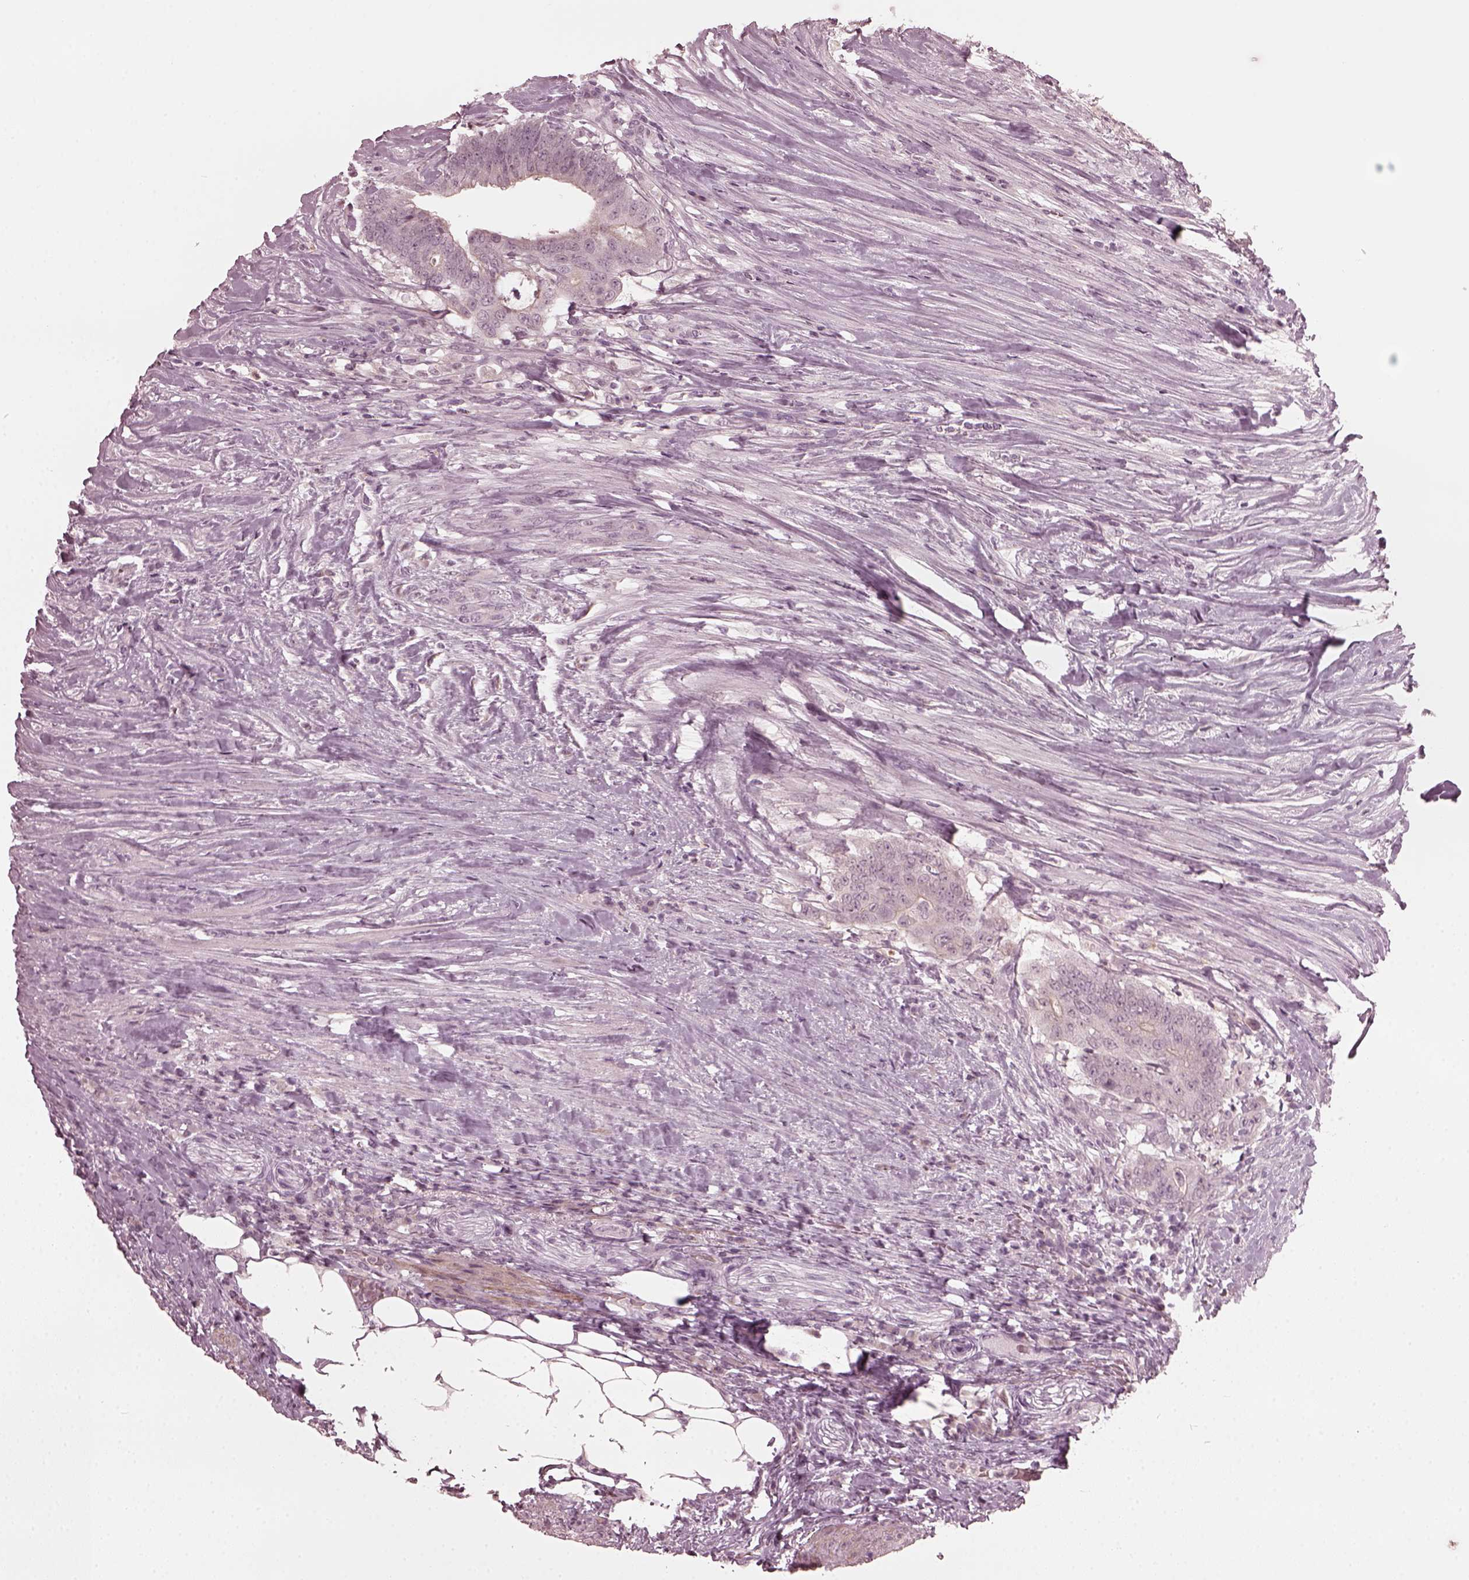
{"staining": {"intensity": "negative", "quantity": "none", "location": "none"}, "tissue": "colorectal cancer", "cell_type": "Tumor cells", "image_type": "cancer", "snomed": [{"axis": "morphology", "description": "Adenocarcinoma, NOS"}, {"axis": "topography", "description": "Colon"}], "caption": "The micrograph shows no significant positivity in tumor cells of colorectal adenocarcinoma.", "gene": "CCDC170", "patient": {"sex": "female", "age": 43}}